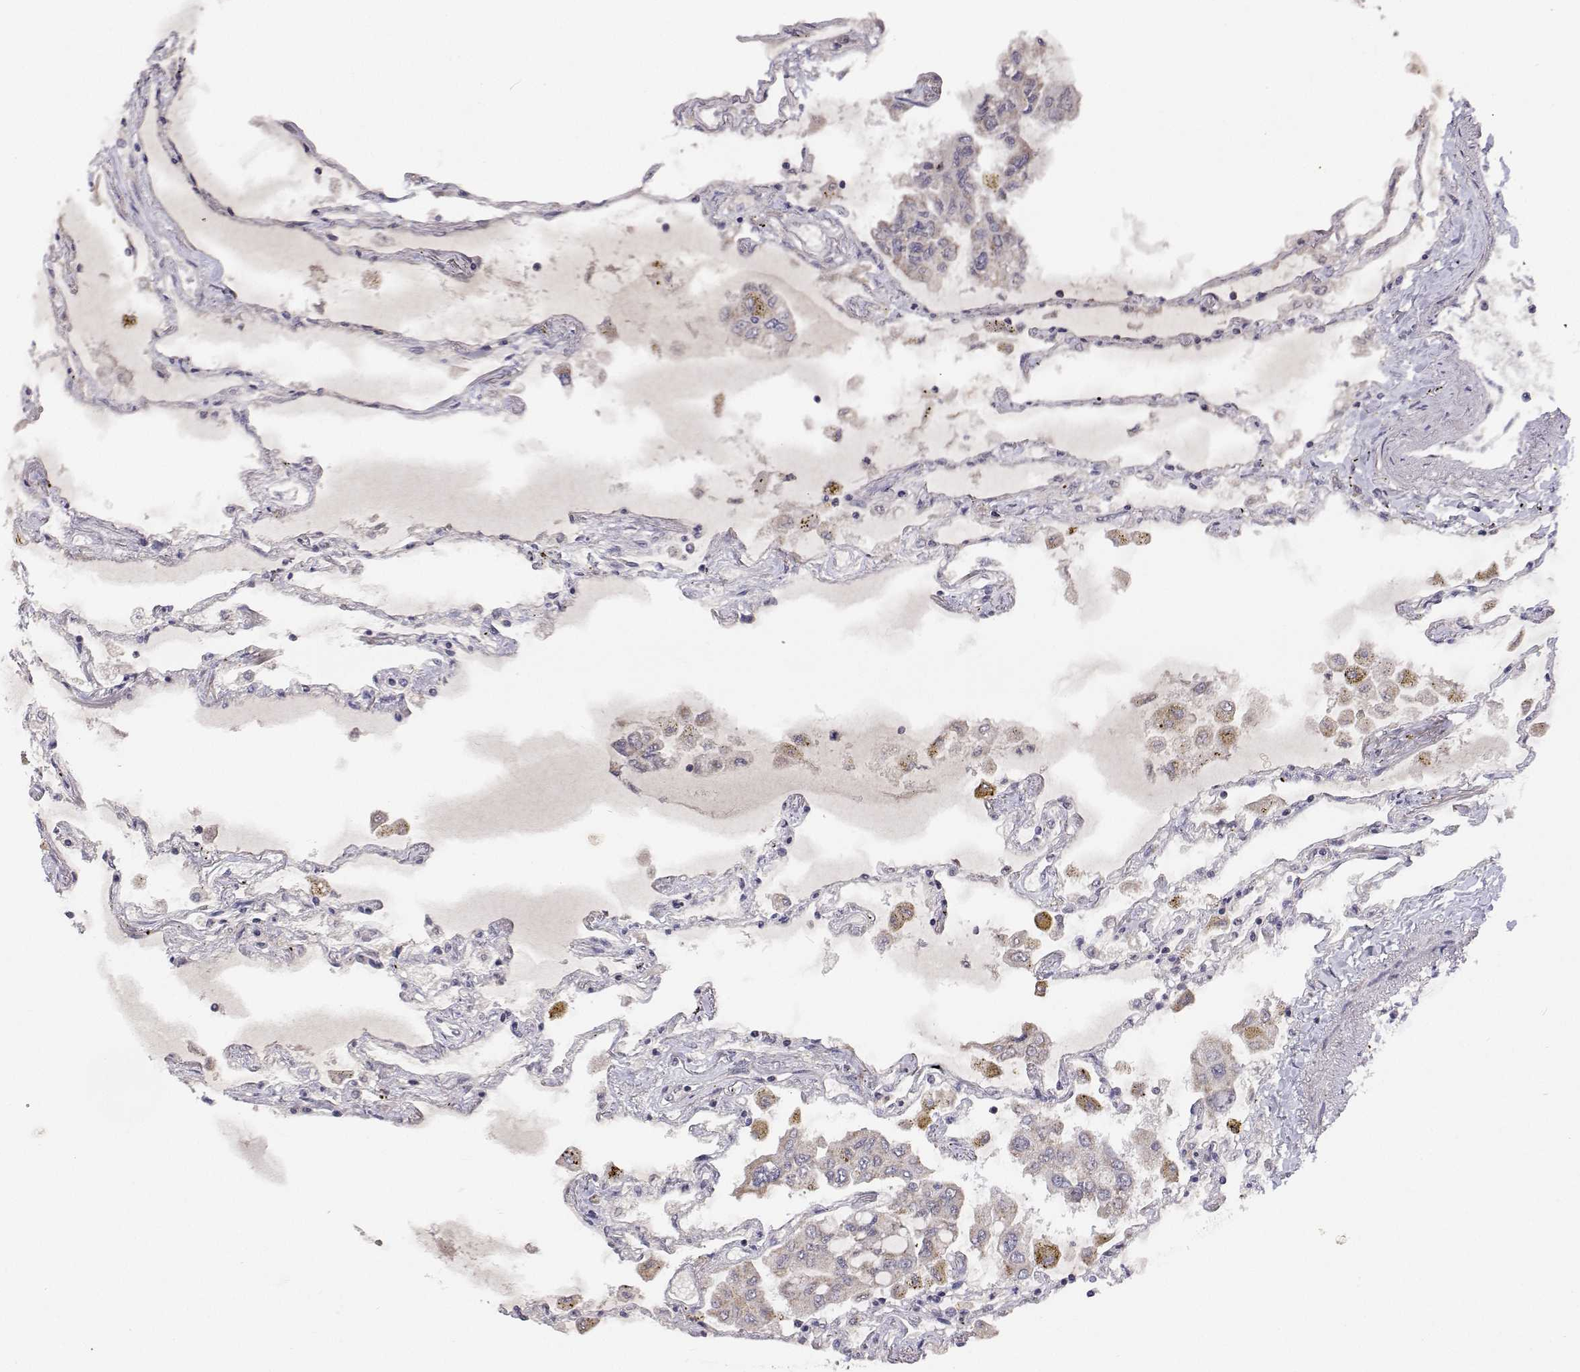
{"staining": {"intensity": "moderate", "quantity": "<25%", "location": "cytoplasmic/membranous"}, "tissue": "lung", "cell_type": "Alveolar cells", "image_type": "normal", "snomed": [{"axis": "morphology", "description": "Normal tissue, NOS"}, {"axis": "morphology", "description": "Adenocarcinoma, NOS"}, {"axis": "topography", "description": "Cartilage tissue"}, {"axis": "topography", "description": "Lung"}], "caption": "Protein staining exhibits moderate cytoplasmic/membranous staining in about <25% of alveolar cells in benign lung. (DAB IHC with brightfield microscopy, high magnification).", "gene": "MRPL3", "patient": {"sex": "female", "age": 67}}